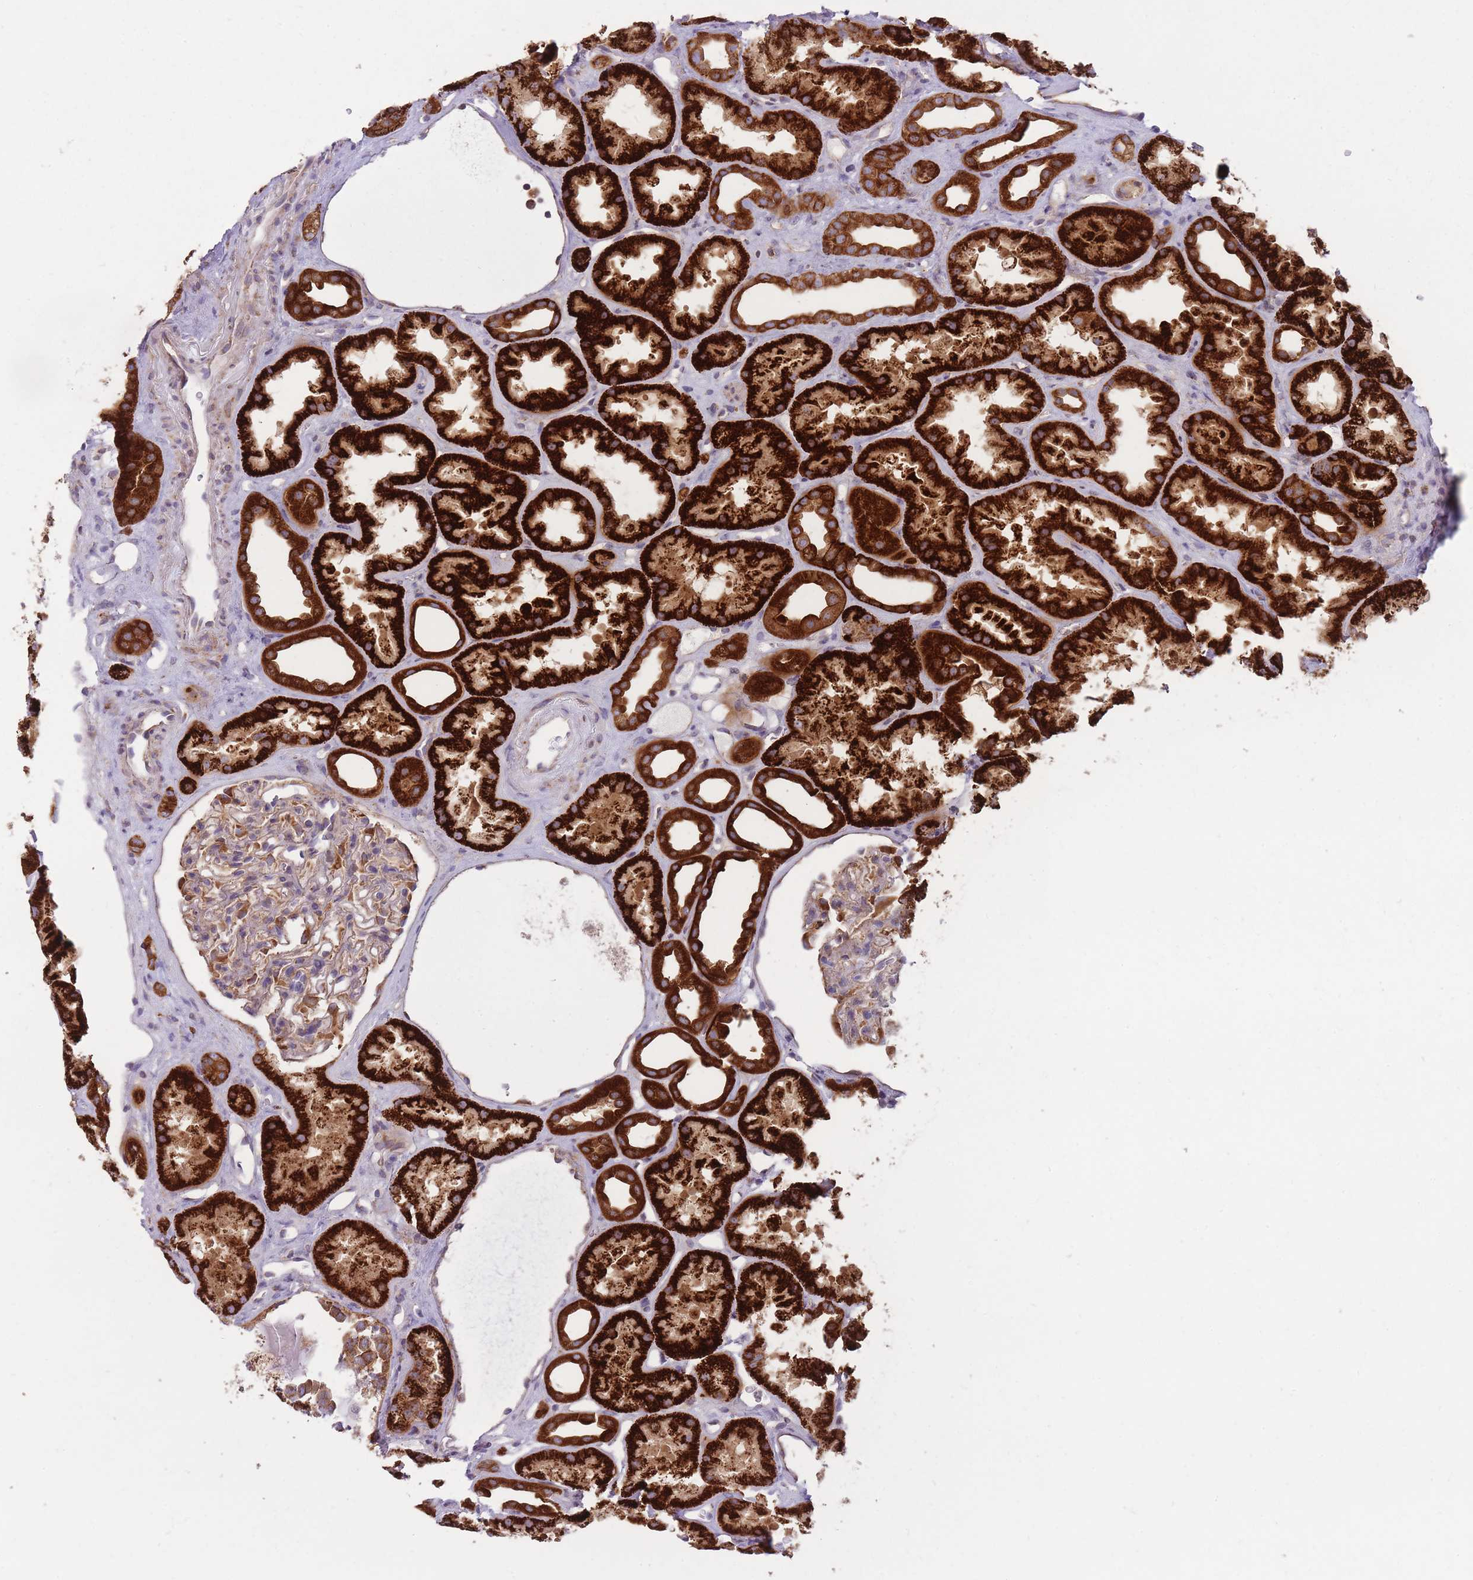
{"staining": {"intensity": "weak", "quantity": "<25%", "location": "cytoplasmic/membranous"}, "tissue": "kidney", "cell_type": "Cells in glomeruli", "image_type": "normal", "snomed": [{"axis": "morphology", "description": "Normal tissue, NOS"}, {"axis": "topography", "description": "Kidney"}], "caption": "Kidney stained for a protein using immunohistochemistry displays no staining cells in glomeruli.", "gene": "ENSG00000255639", "patient": {"sex": "male", "age": 61}}